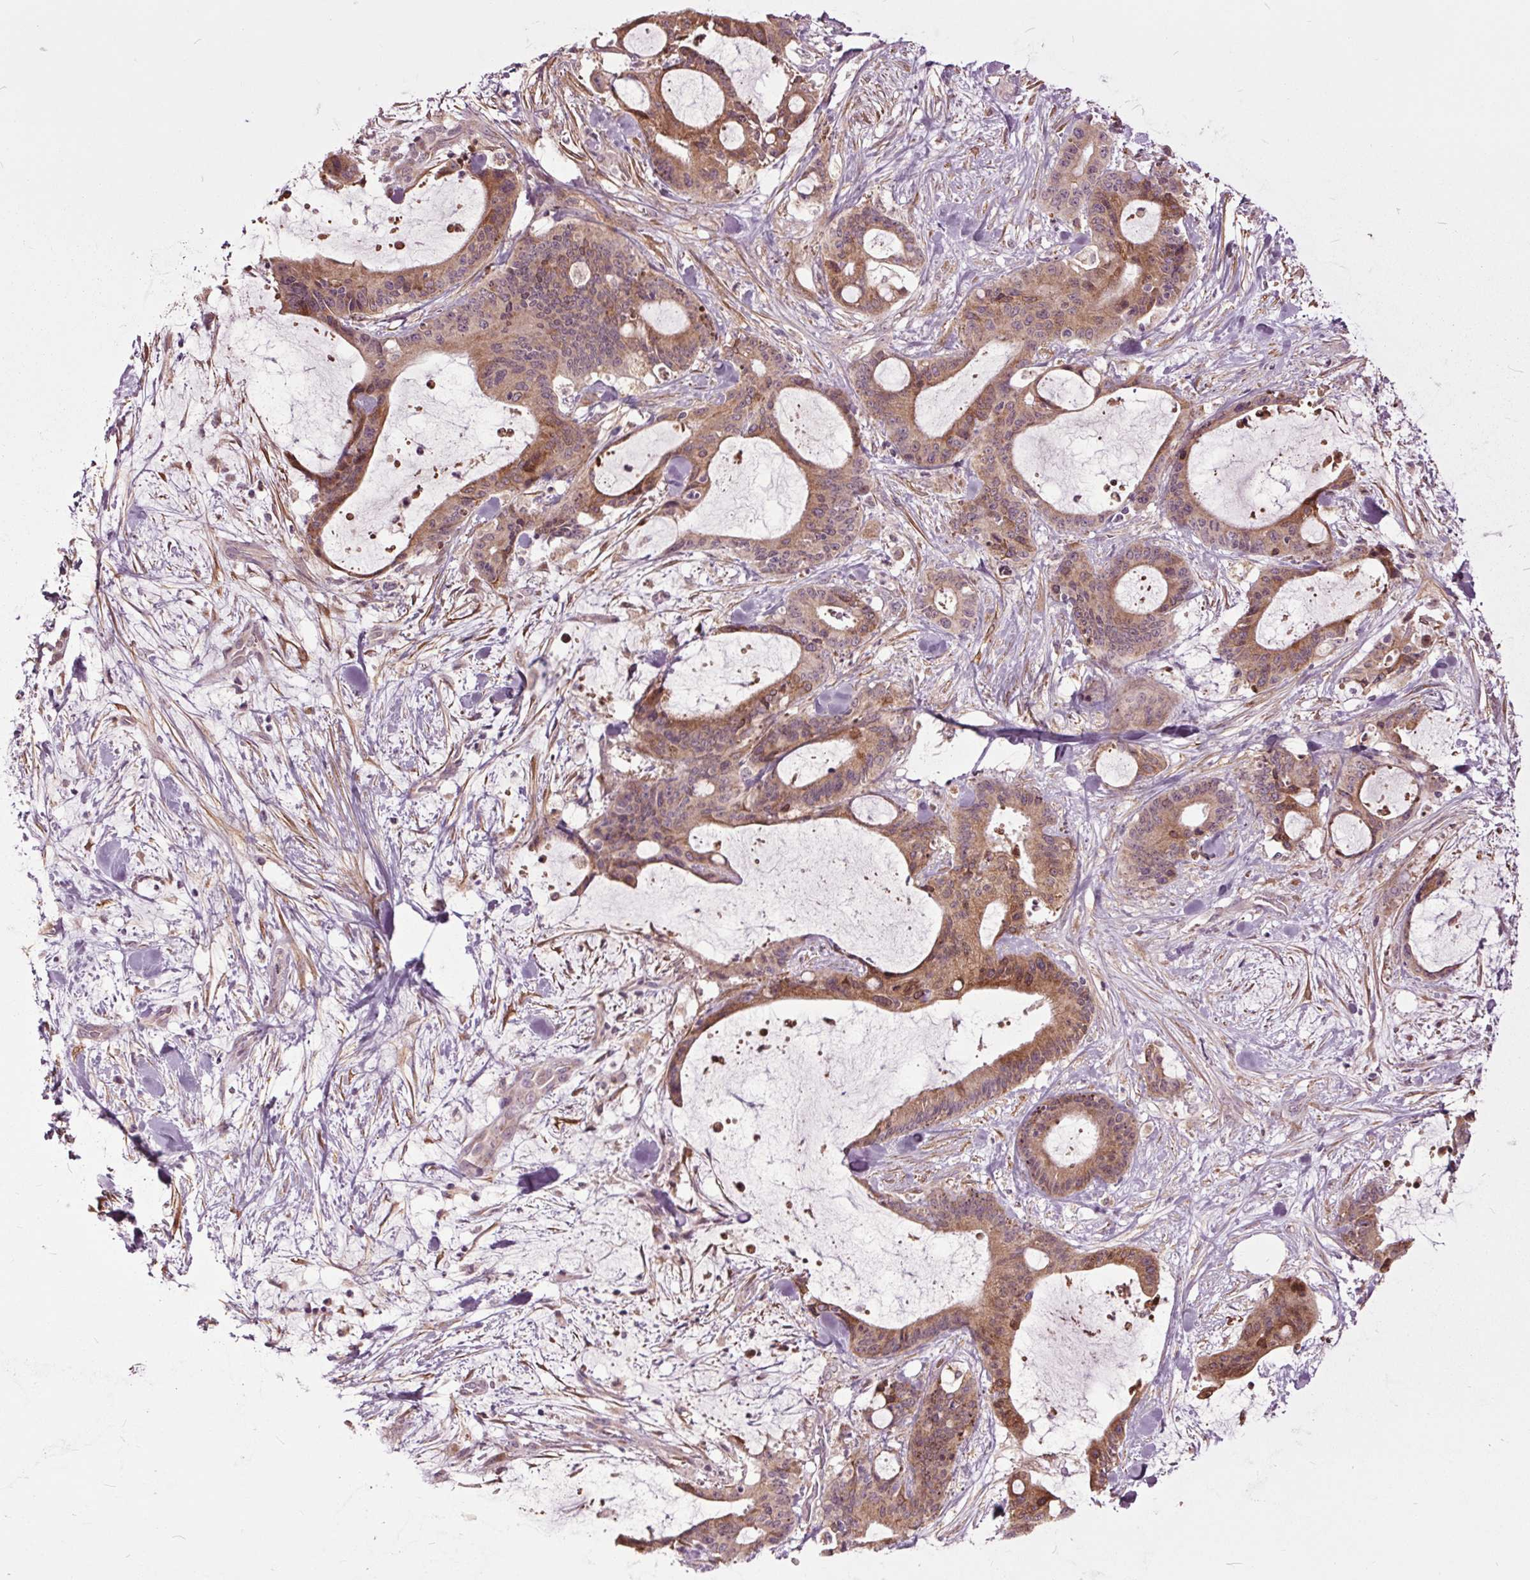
{"staining": {"intensity": "moderate", "quantity": ">75%", "location": "cytoplasmic/membranous"}, "tissue": "liver cancer", "cell_type": "Tumor cells", "image_type": "cancer", "snomed": [{"axis": "morphology", "description": "Cholangiocarcinoma"}, {"axis": "topography", "description": "Liver"}], "caption": "Protein staining of liver cancer (cholangiocarcinoma) tissue exhibits moderate cytoplasmic/membranous positivity in approximately >75% of tumor cells. (Brightfield microscopy of DAB IHC at high magnification).", "gene": "HAUS5", "patient": {"sex": "female", "age": 73}}